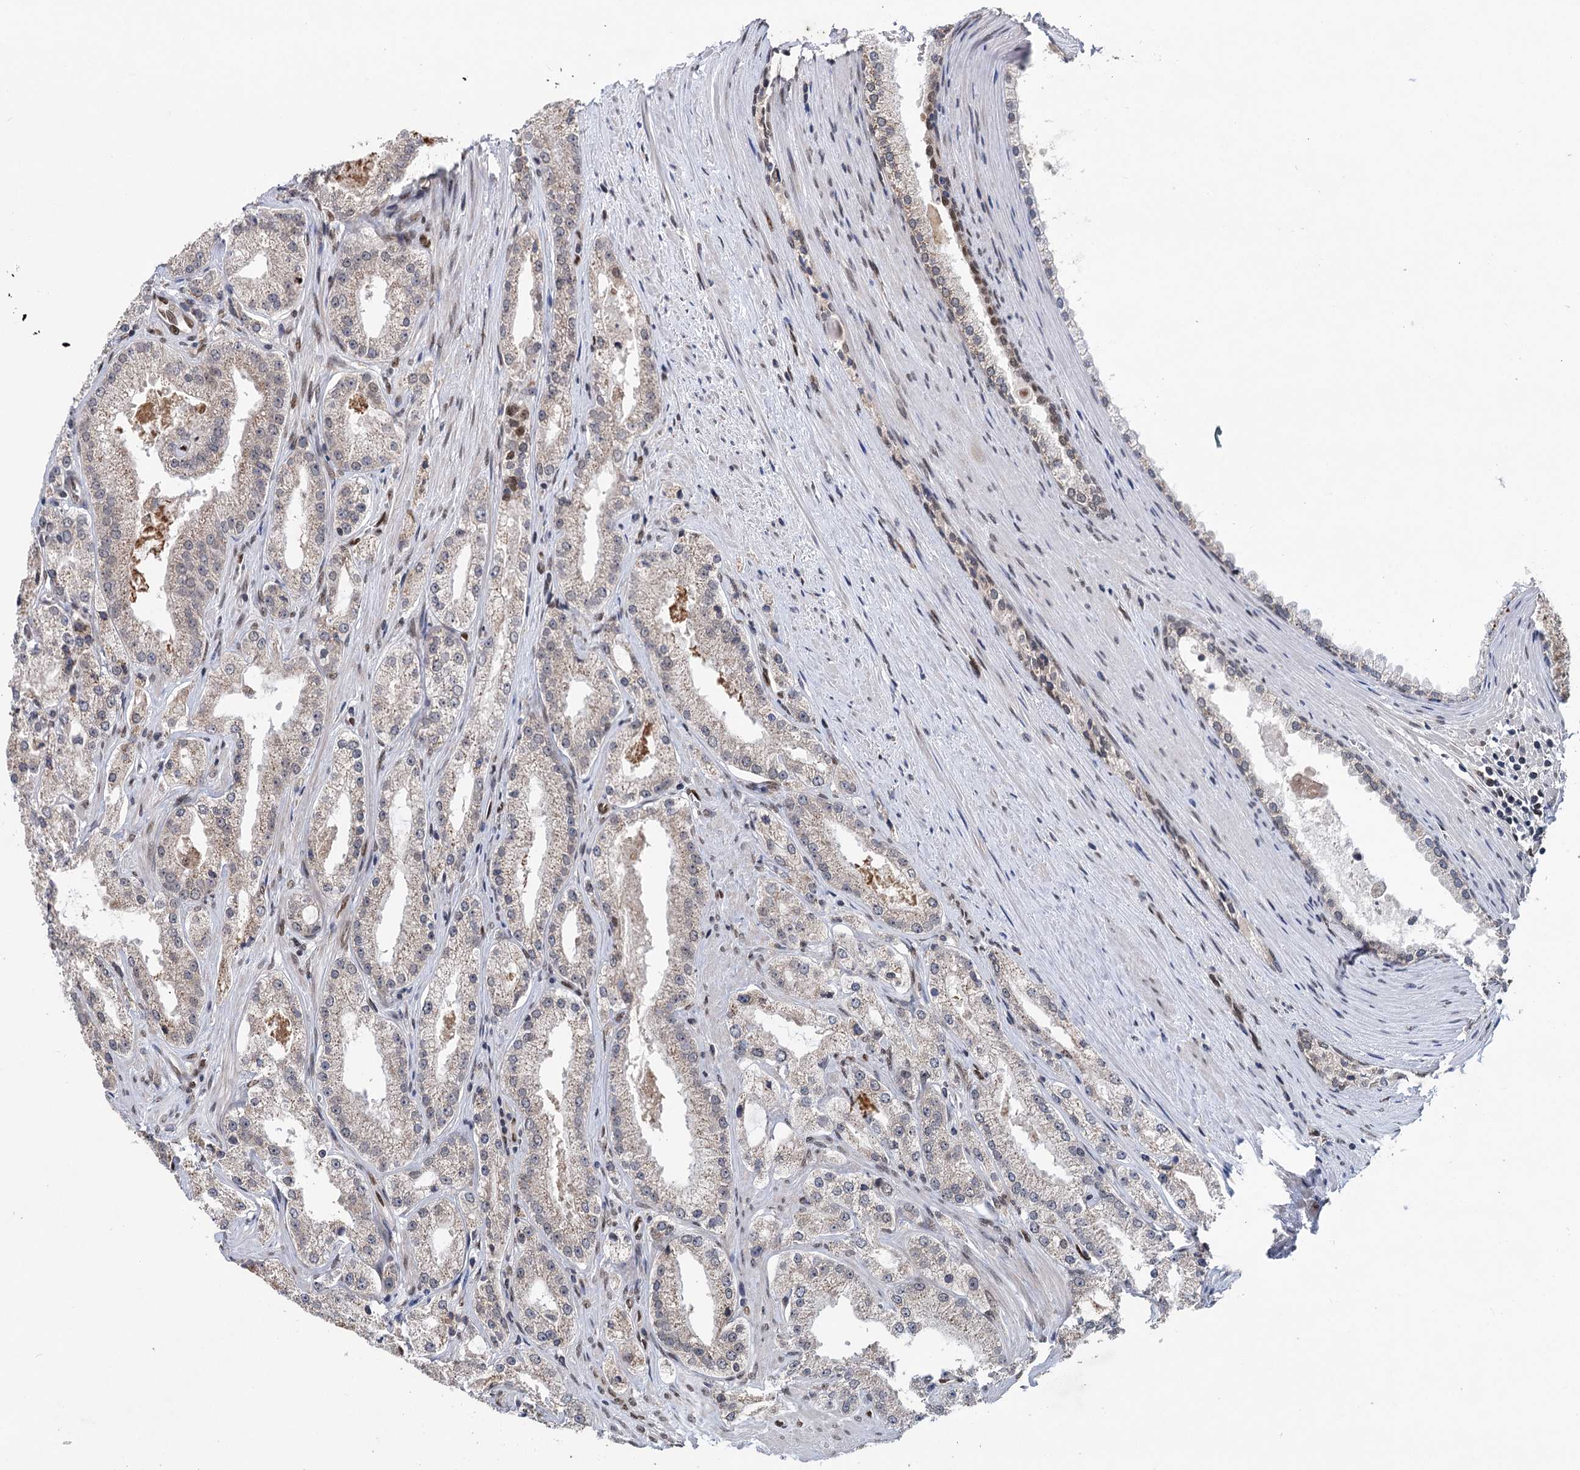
{"staining": {"intensity": "negative", "quantity": "none", "location": "none"}, "tissue": "prostate cancer", "cell_type": "Tumor cells", "image_type": "cancer", "snomed": [{"axis": "morphology", "description": "Adenocarcinoma, Low grade"}, {"axis": "topography", "description": "Prostate"}], "caption": "High magnification brightfield microscopy of prostate cancer (adenocarcinoma (low-grade)) stained with DAB (brown) and counterstained with hematoxylin (blue): tumor cells show no significant positivity.", "gene": "MESD", "patient": {"sex": "male", "age": 69}}